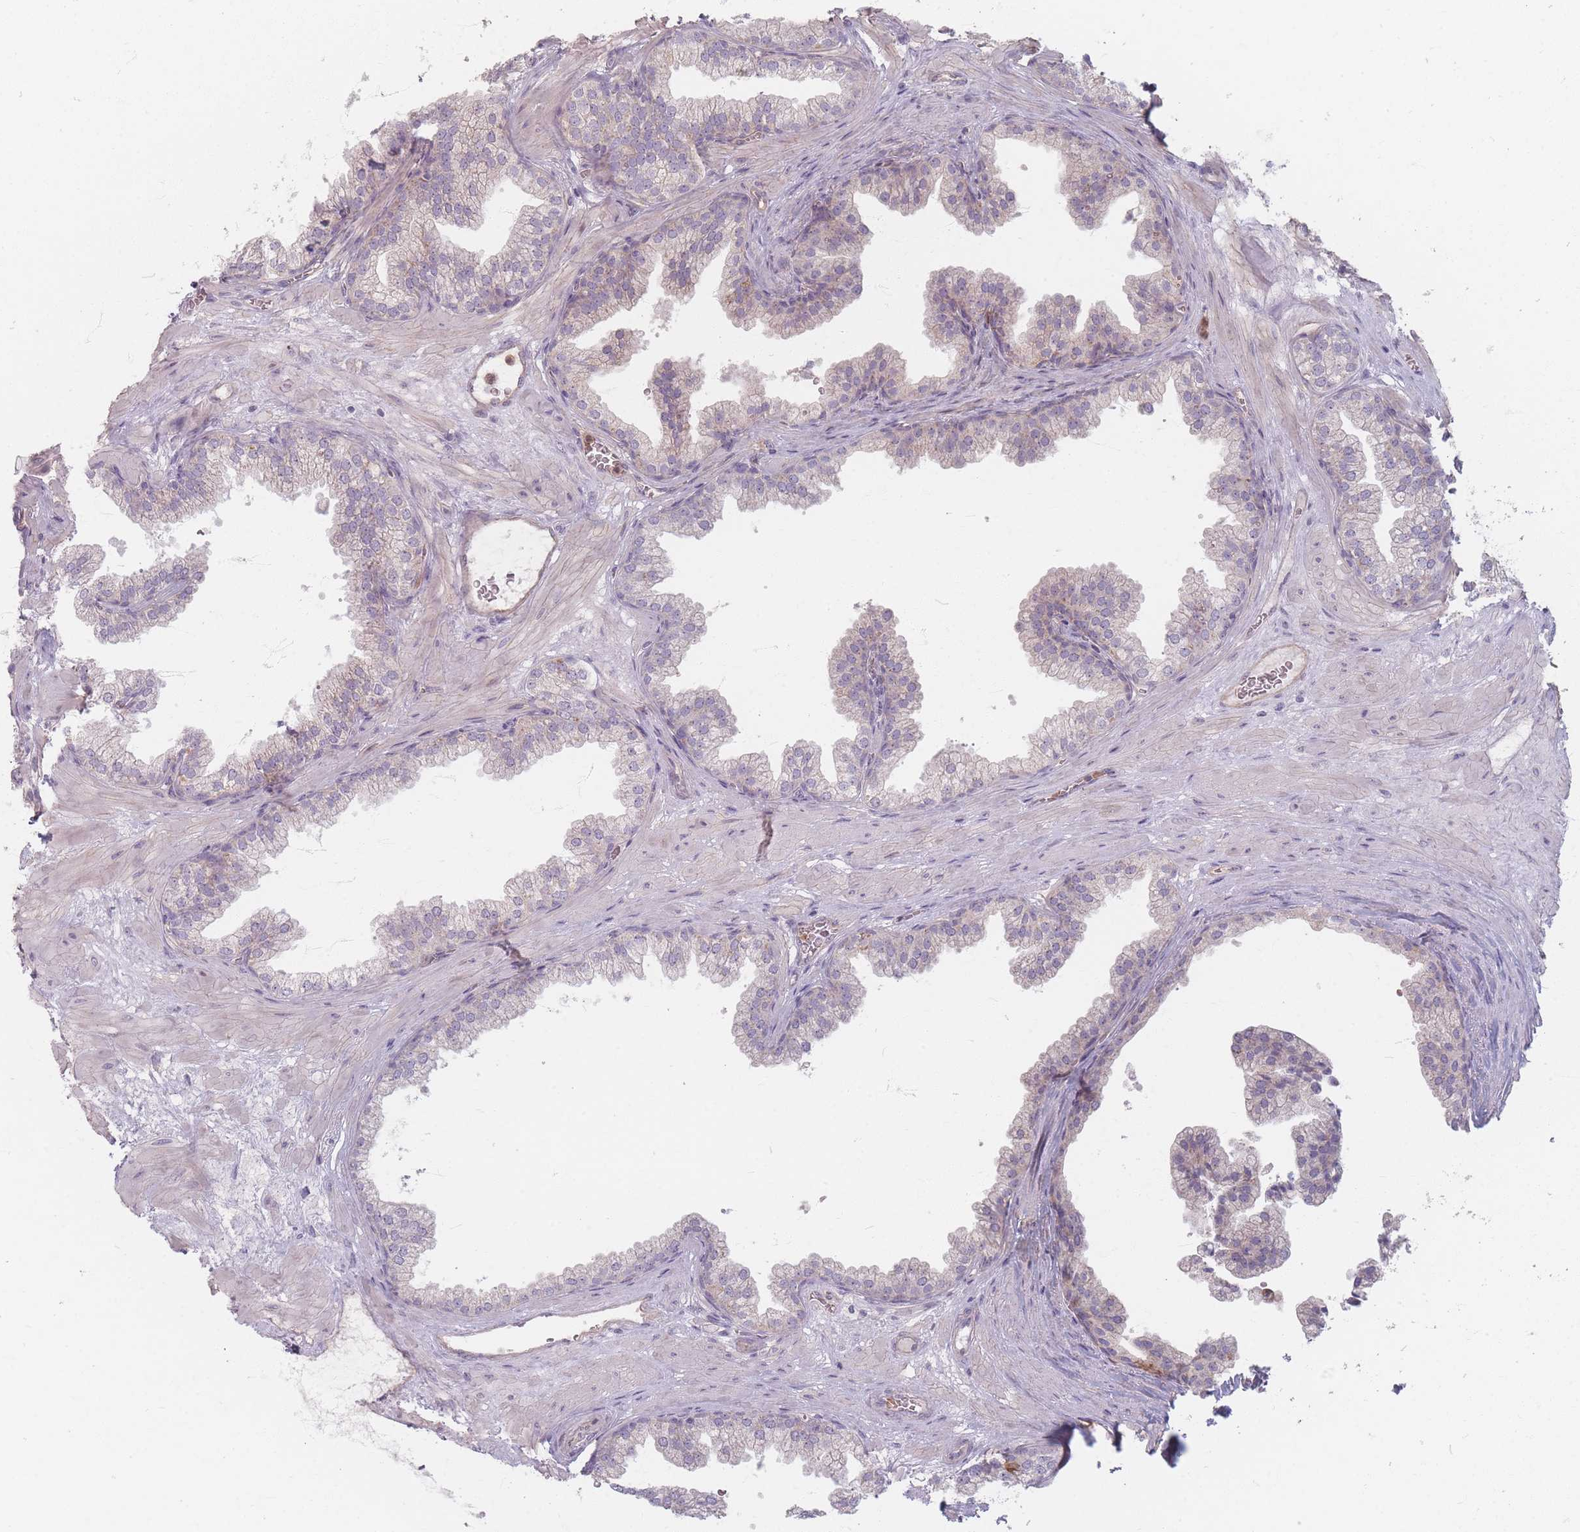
{"staining": {"intensity": "negative", "quantity": "none", "location": "none"}, "tissue": "prostate", "cell_type": "Glandular cells", "image_type": "normal", "snomed": [{"axis": "morphology", "description": "Normal tissue, NOS"}, {"axis": "topography", "description": "Prostate"}], "caption": "Glandular cells show no significant staining in unremarkable prostate. (Brightfield microscopy of DAB (3,3'-diaminobenzidine) immunohistochemistry (IHC) at high magnification).", "gene": "CHCHD7", "patient": {"sex": "male", "age": 37}}